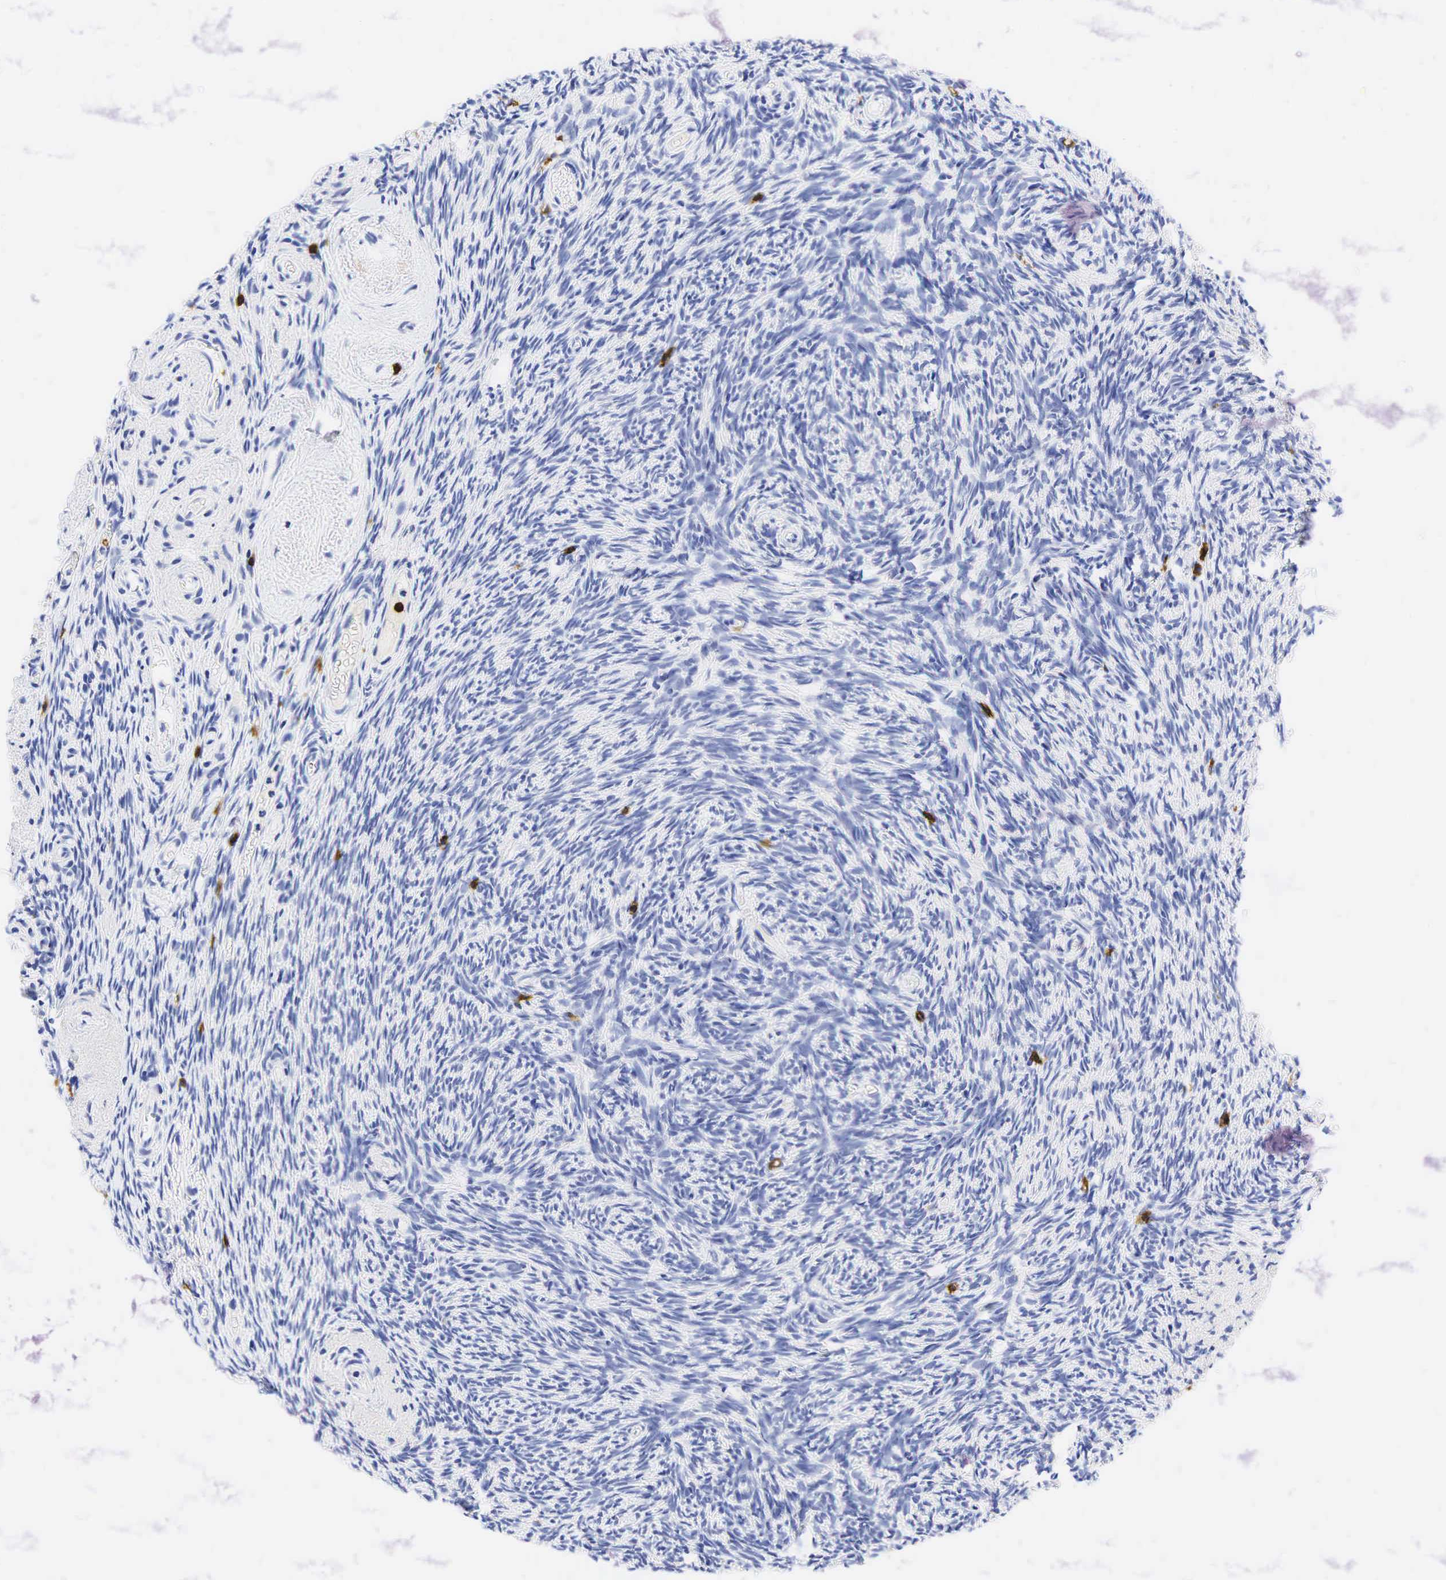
{"staining": {"intensity": "negative", "quantity": "none", "location": "none"}, "tissue": "ovary", "cell_type": "Ovarian stroma cells", "image_type": "normal", "snomed": [{"axis": "morphology", "description": "Normal tissue, NOS"}, {"axis": "topography", "description": "Ovary"}], "caption": "IHC of unremarkable human ovary displays no positivity in ovarian stroma cells.", "gene": "CD8A", "patient": {"sex": "female", "age": 78}}